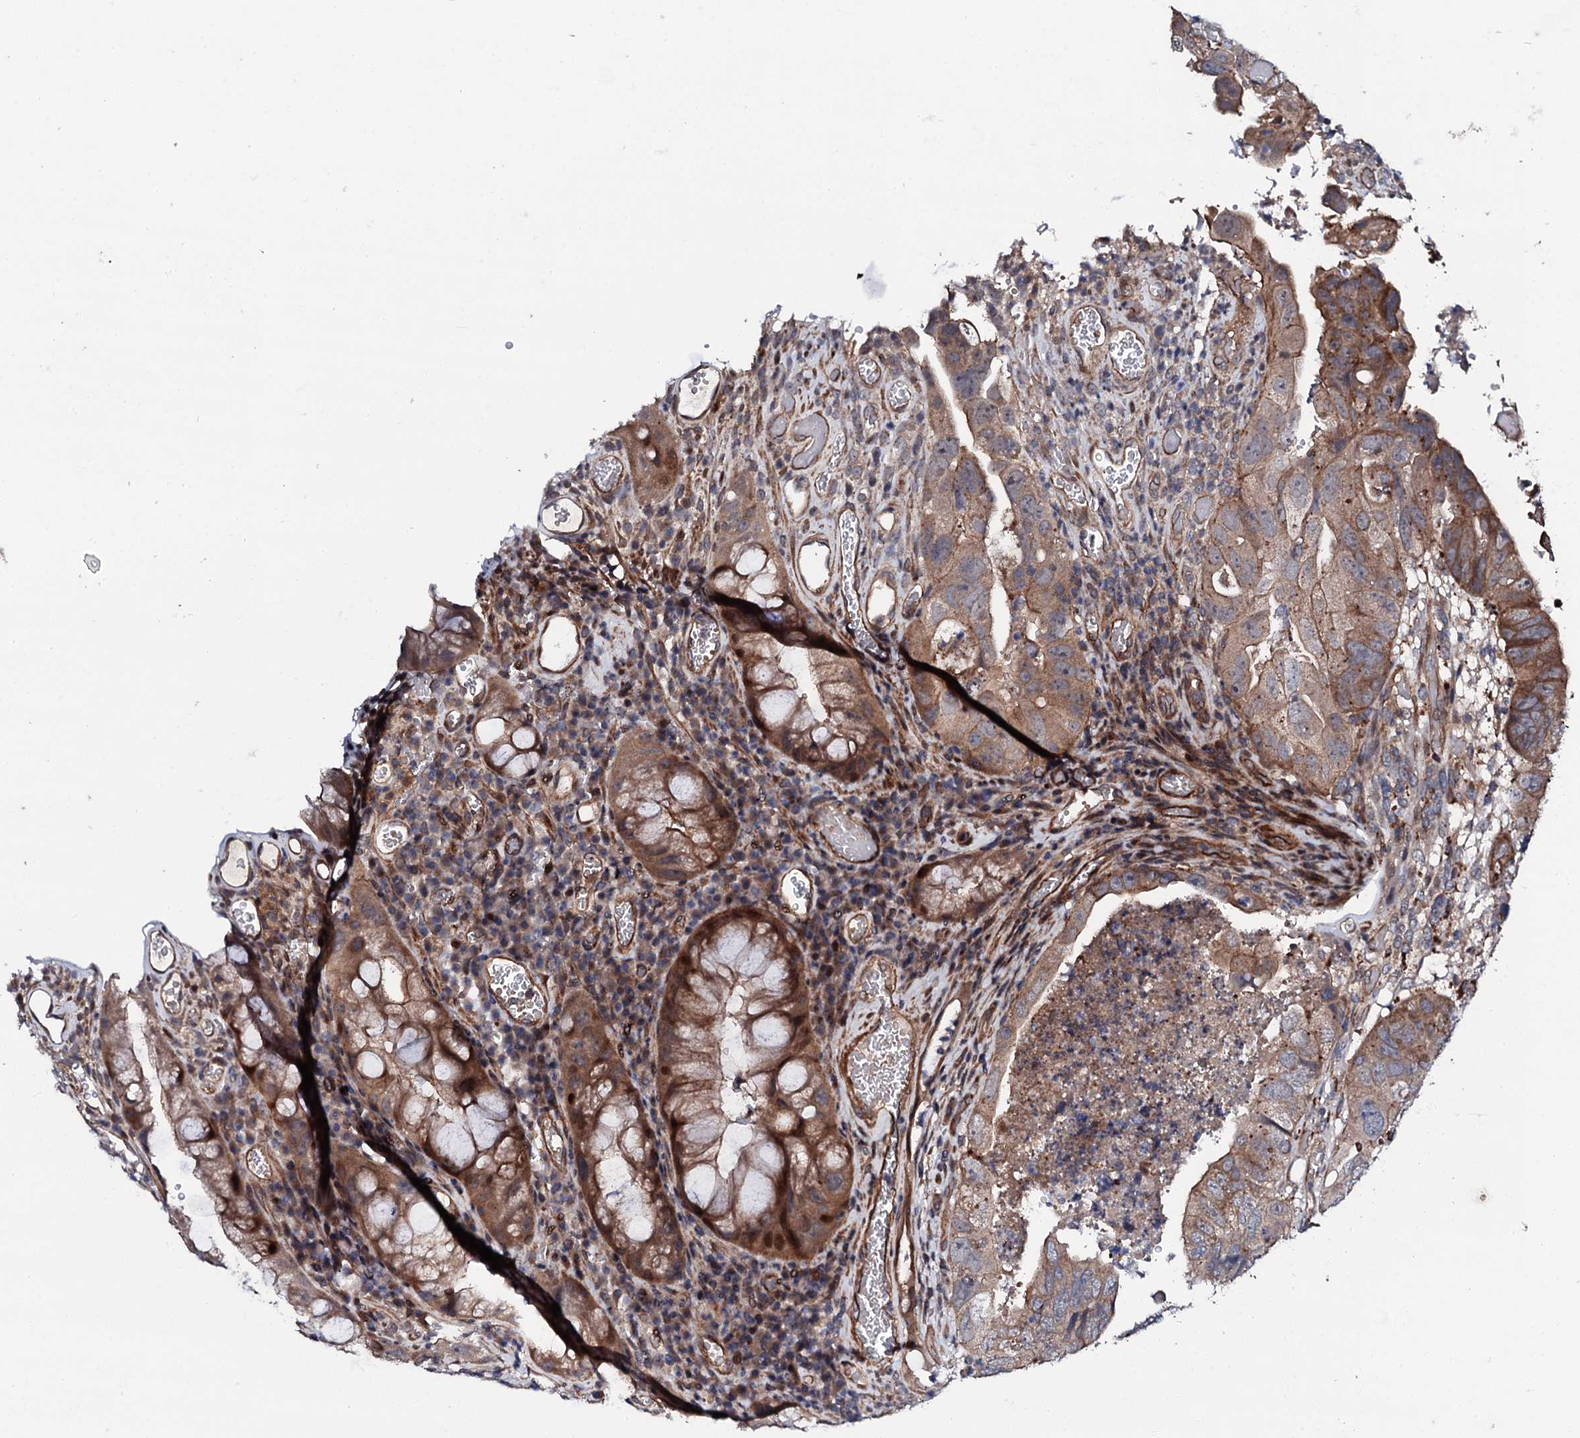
{"staining": {"intensity": "moderate", "quantity": "25%-75%", "location": "cytoplasmic/membranous"}, "tissue": "colorectal cancer", "cell_type": "Tumor cells", "image_type": "cancer", "snomed": [{"axis": "morphology", "description": "Adenocarcinoma, NOS"}, {"axis": "topography", "description": "Rectum"}], "caption": "Human colorectal cancer (adenocarcinoma) stained for a protein (brown) reveals moderate cytoplasmic/membranous positive expression in about 25%-75% of tumor cells.", "gene": "CIAO2A", "patient": {"sex": "male", "age": 63}}